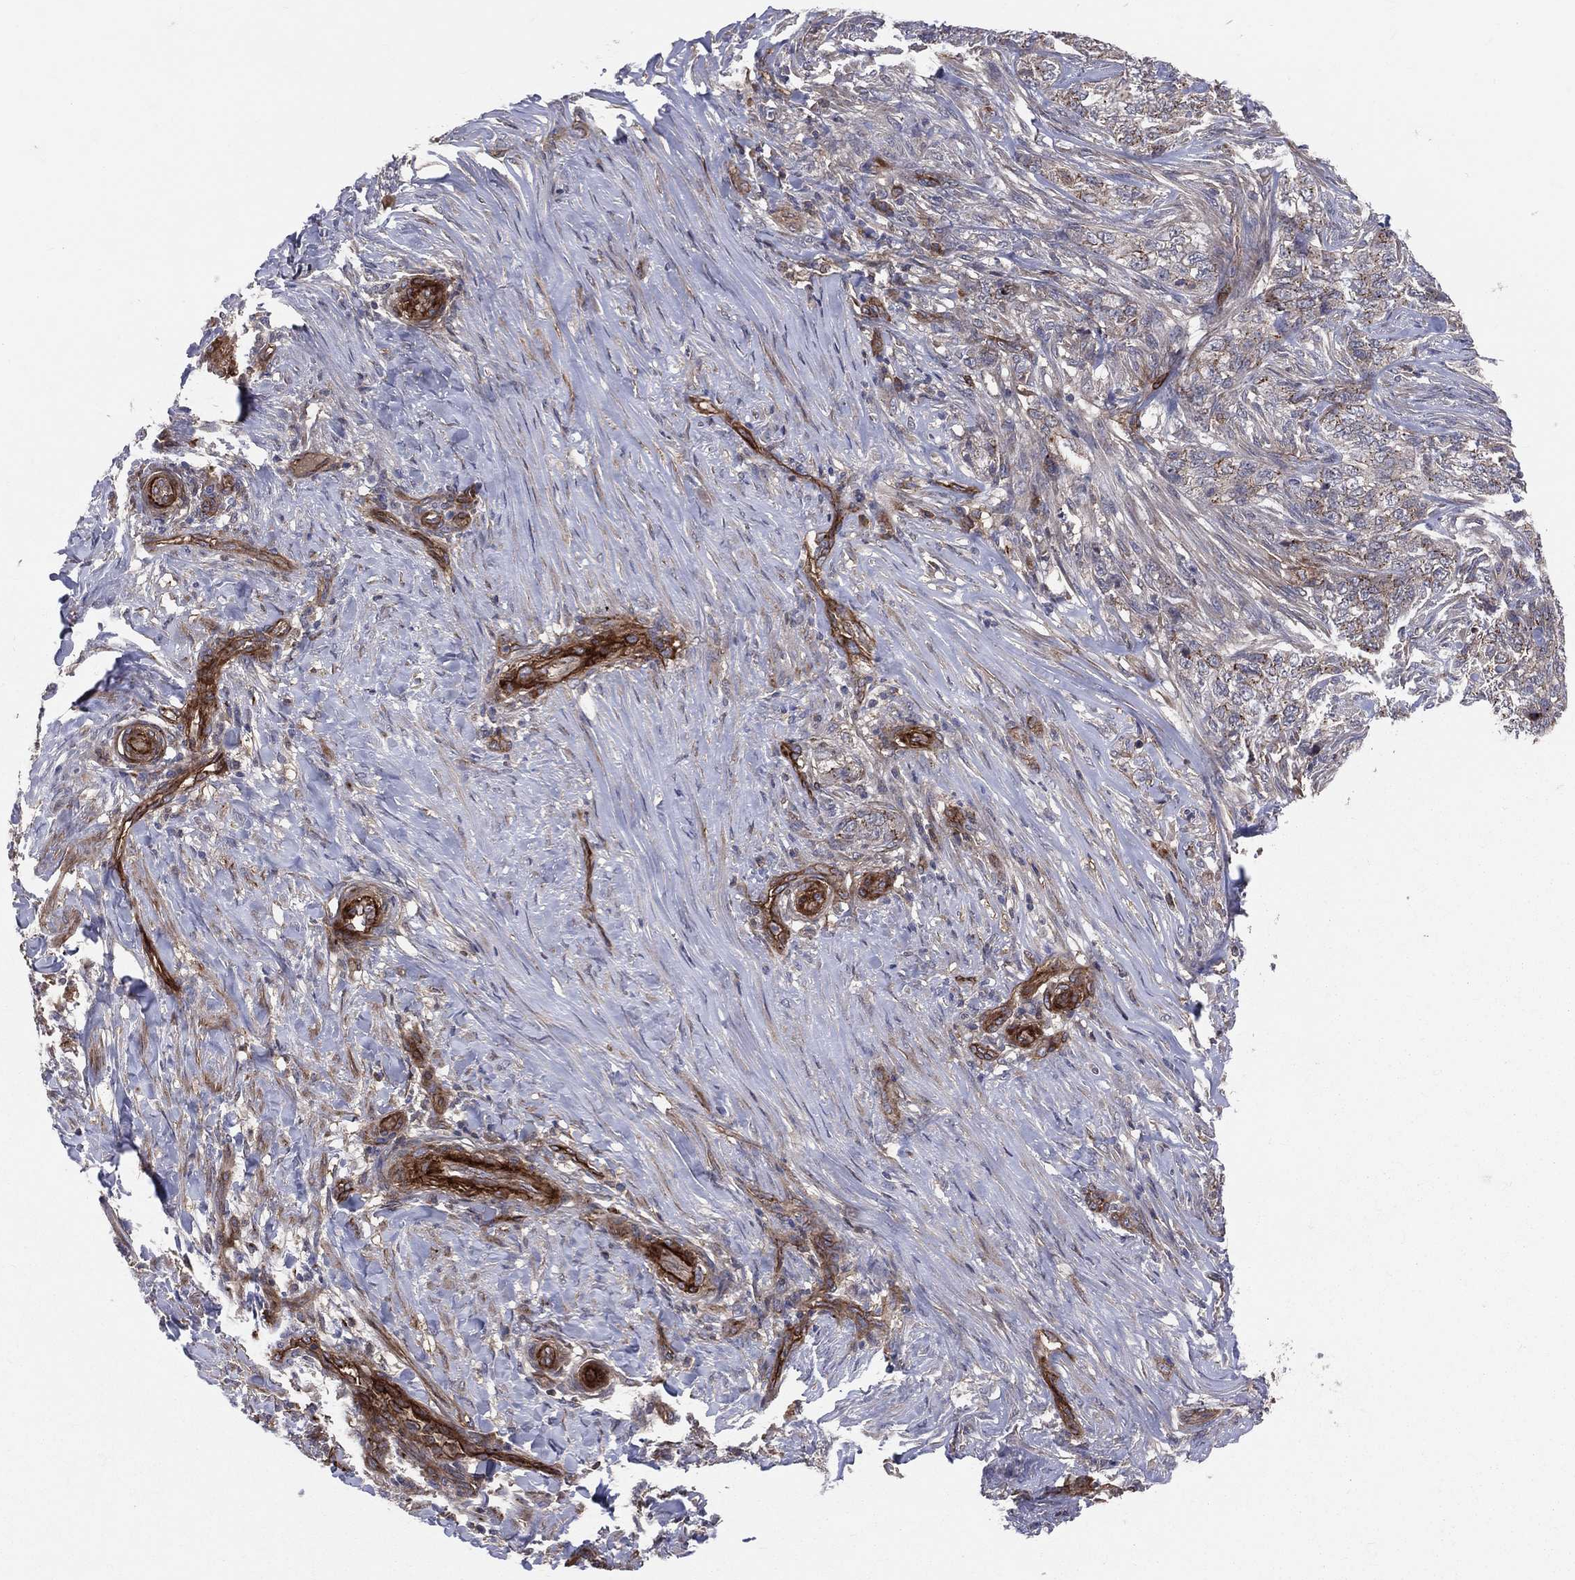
{"staining": {"intensity": "moderate", "quantity": "25%-75%", "location": "cytoplasmic/membranous"}, "tissue": "skin cancer", "cell_type": "Tumor cells", "image_type": "cancer", "snomed": [{"axis": "morphology", "description": "Basal cell carcinoma"}, {"axis": "topography", "description": "Skin"}], "caption": "A brown stain shows moderate cytoplasmic/membranous positivity of a protein in human skin cancer tumor cells. (Stains: DAB in brown, nuclei in blue, Microscopy: brightfield microscopy at high magnification).", "gene": "ENTPD1", "patient": {"sex": "female", "age": 69}}